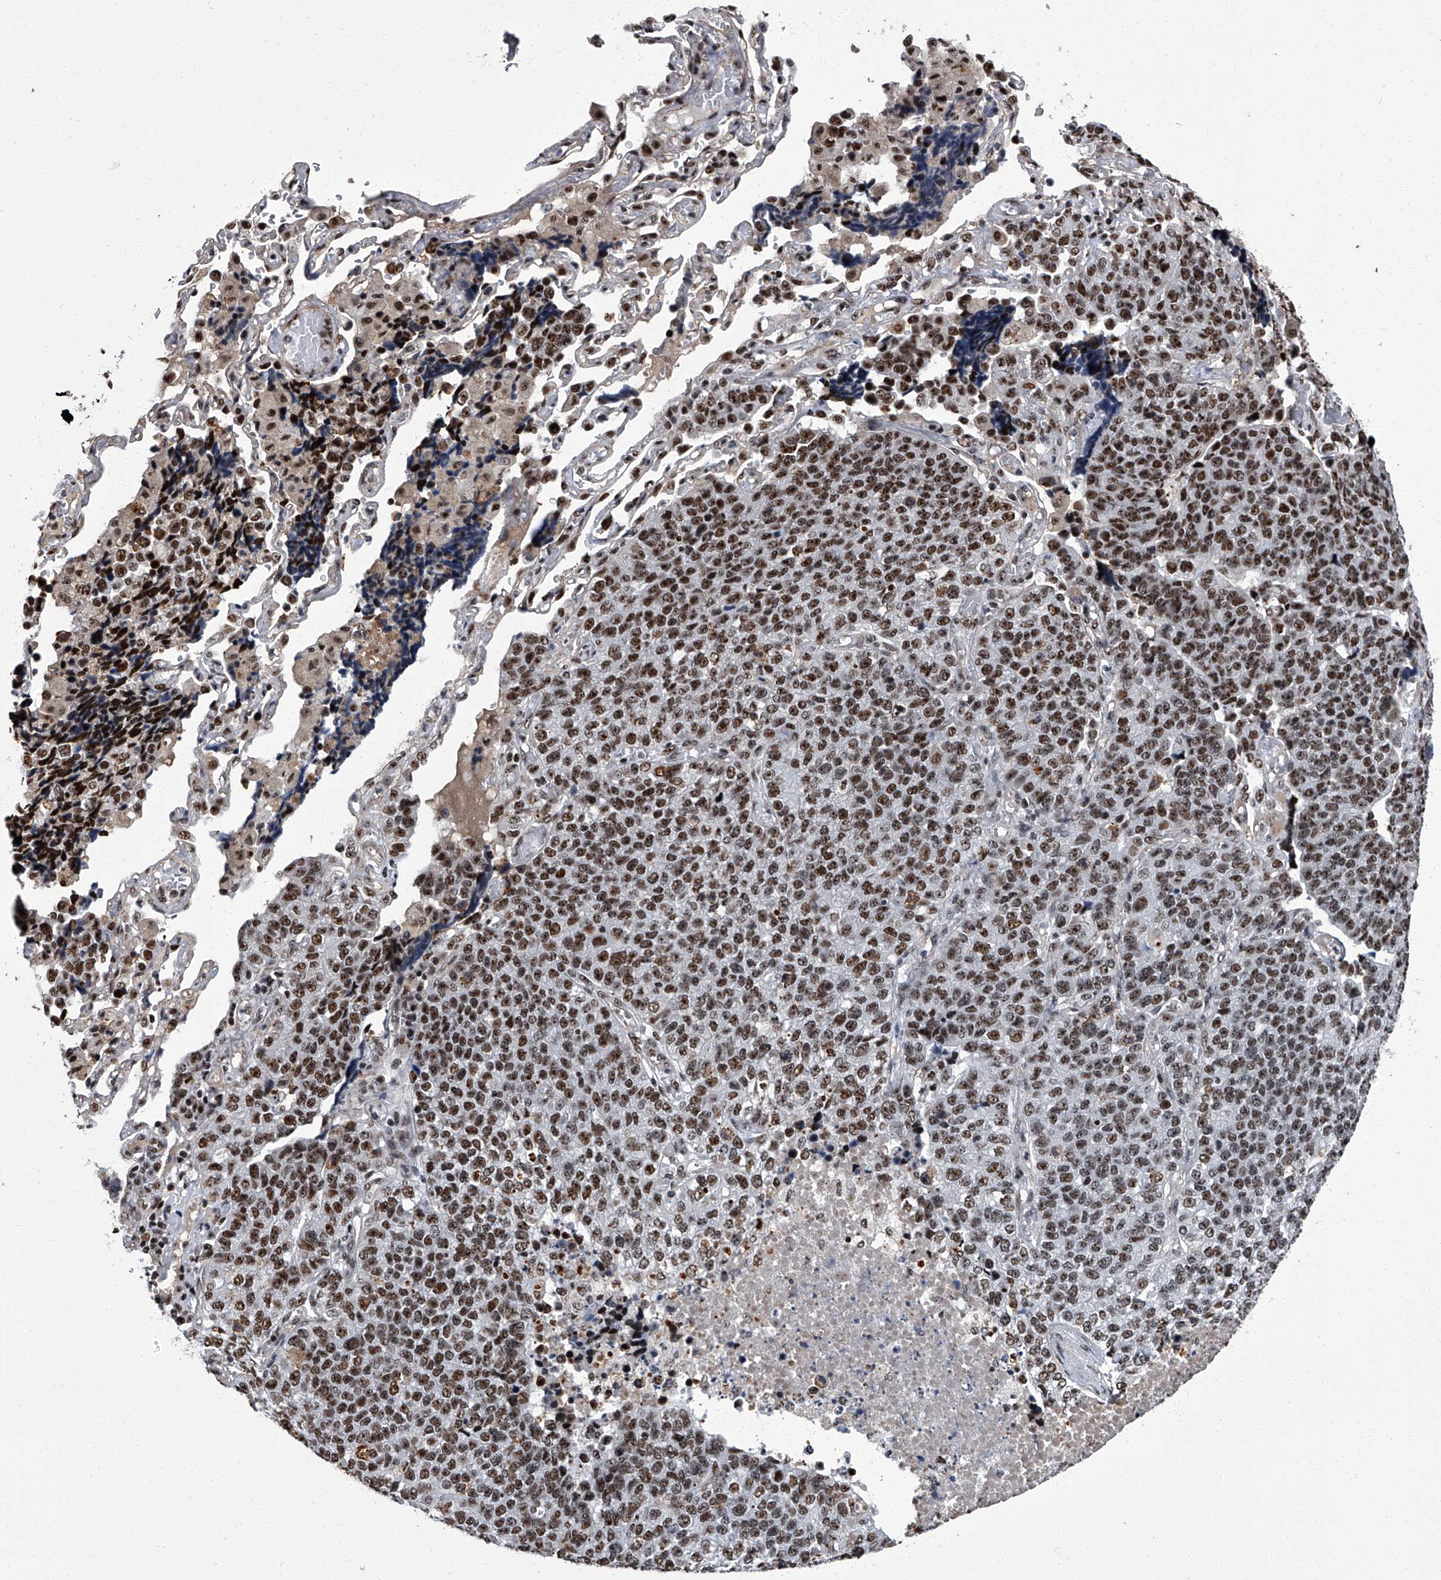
{"staining": {"intensity": "strong", "quantity": "25%-75%", "location": "nuclear"}, "tissue": "lung cancer", "cell_type": "Tumor cells", "image_type": "cancer", "snomed": [{"axis": "morphology", "description": "Adenocarcinoma, NOS"}, {"axis": "topography", "description": "Lung"}], "caption": "Human lung cancer stained for a protein (brown) reveals strong nuclear positive staining in approximately 25%-75% of tumor cells.", "gene": "ZNF518B", "patient": {"sex": "male", "age": 49}}